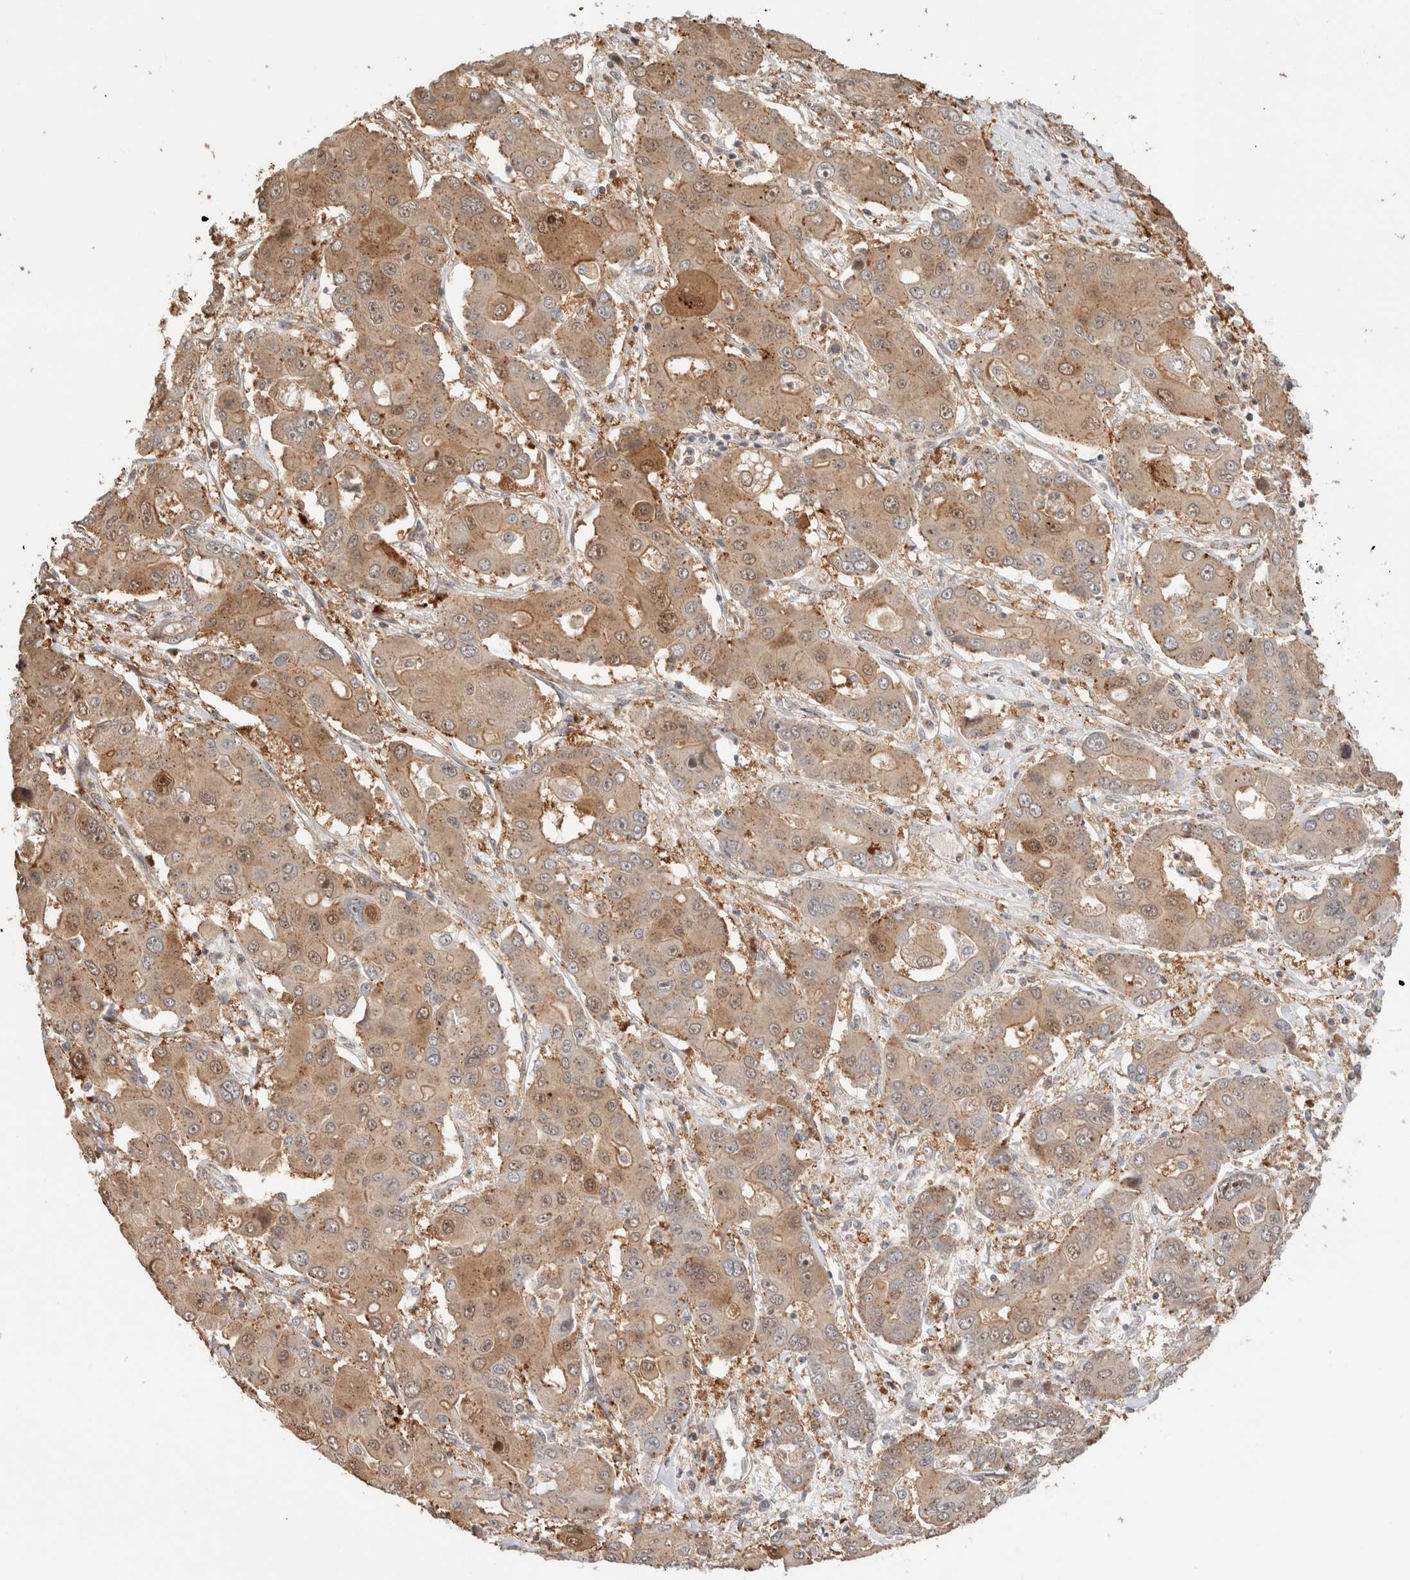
{"staining": {"intensity": "moderate", "quantity": ">75%", "location": "cytoplasmic/membranous"}, "tissue": "liver cancer", "cell_type": "Tumor cells", "image_type": "cancer", "snomed": [{"axis": "morphology", "description": "Cholangiocarcinoma"}, {"axis": "topography", "description": "Liver"}], "caption": "IHC photomicrograph of neoplastic tissue: liver cancer stained using IHC reveals medium levels of moderate protein expression localized specifically in the cytoplasmic/membranous of tumor cells, appearing as a cytoplasmic/membranous brown color.", "gene": "OTUD6B", "patient": {"sex": "male", "age": 67}}